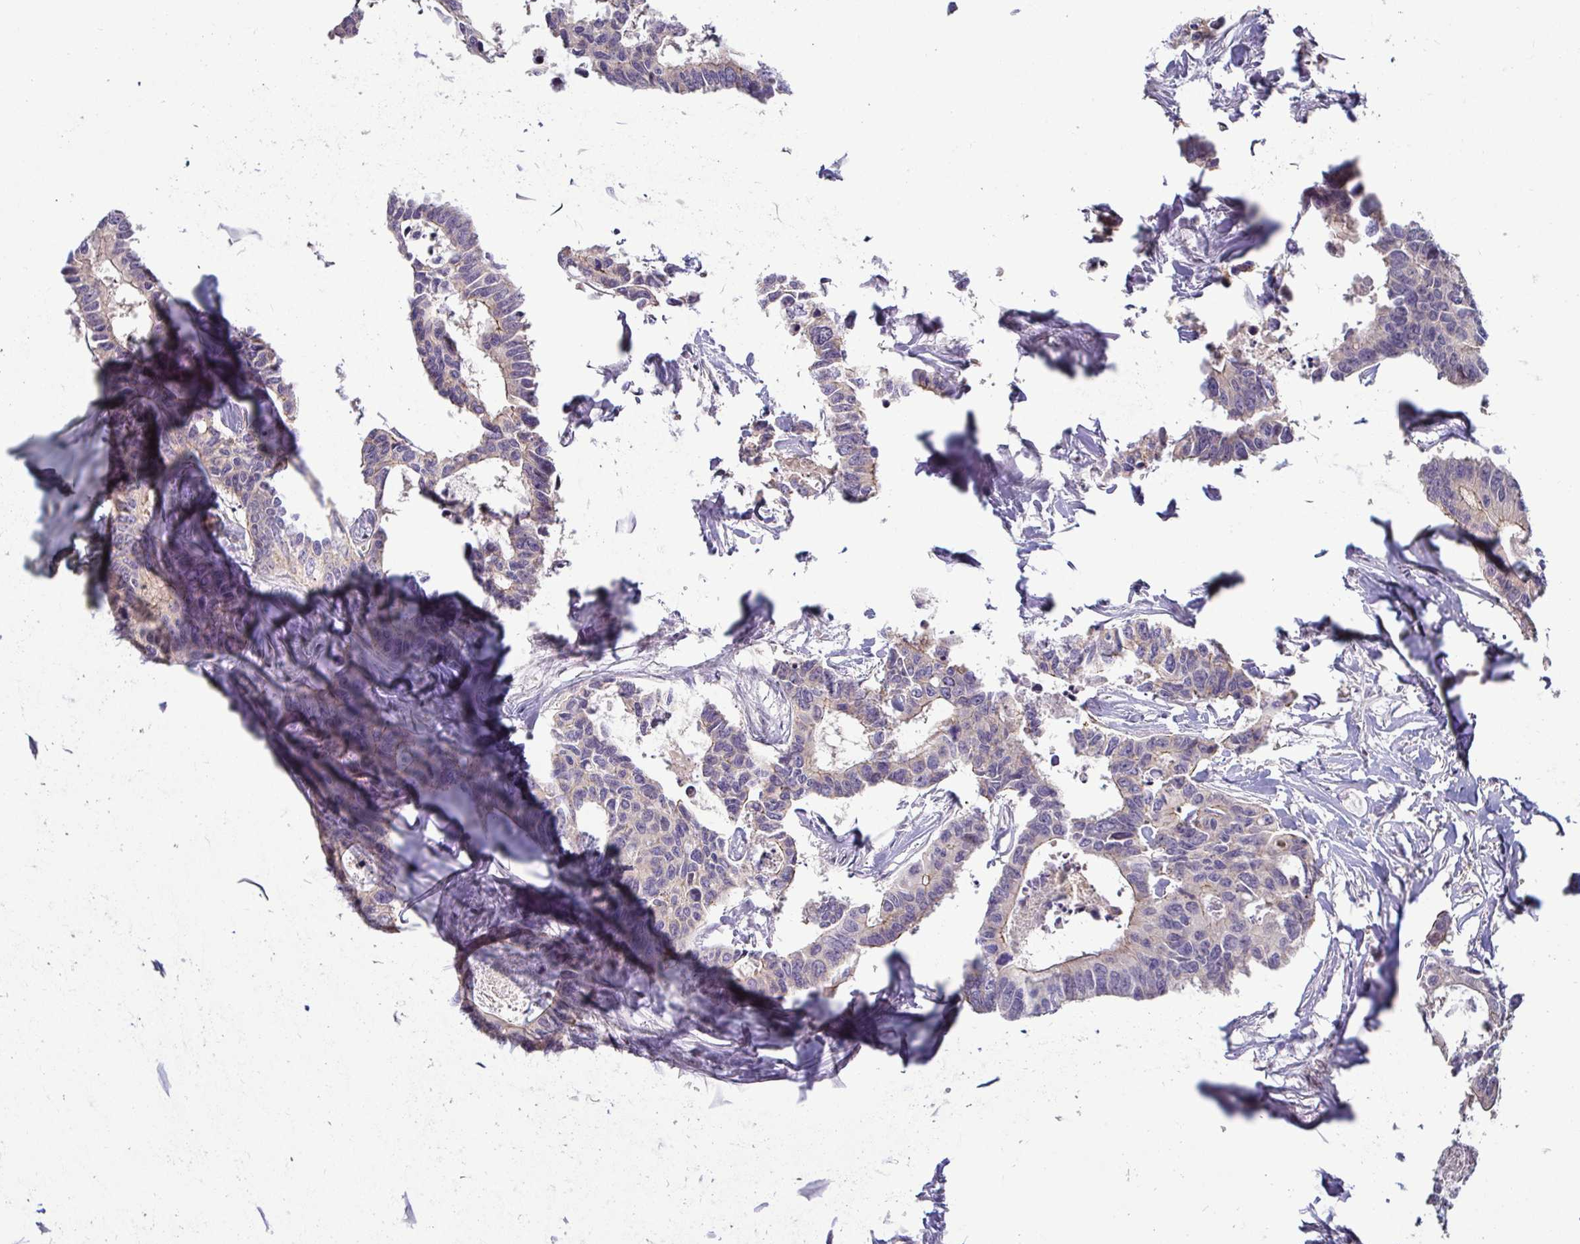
{"staining": {"intensity": "weak", "quantity": "<25%", "location": "cytoplasmic/membranous"}, "tissue": "colorectal cancer", "cell_type": "Tumor cells", "image_type": "cancer", "snomed": [{"axis": "morphology", "description": "Adenocarcinoma, NOS"}, {"axis": "topography", "description": "Rectum"}], "caption": "This is a image of immunohistochemistry staining of colorectal cancer (adenocarcinoma), which shows no staining in tumor cells.", "gene": "GSTM1", "patient": {"sex": "male", "age": 57}}